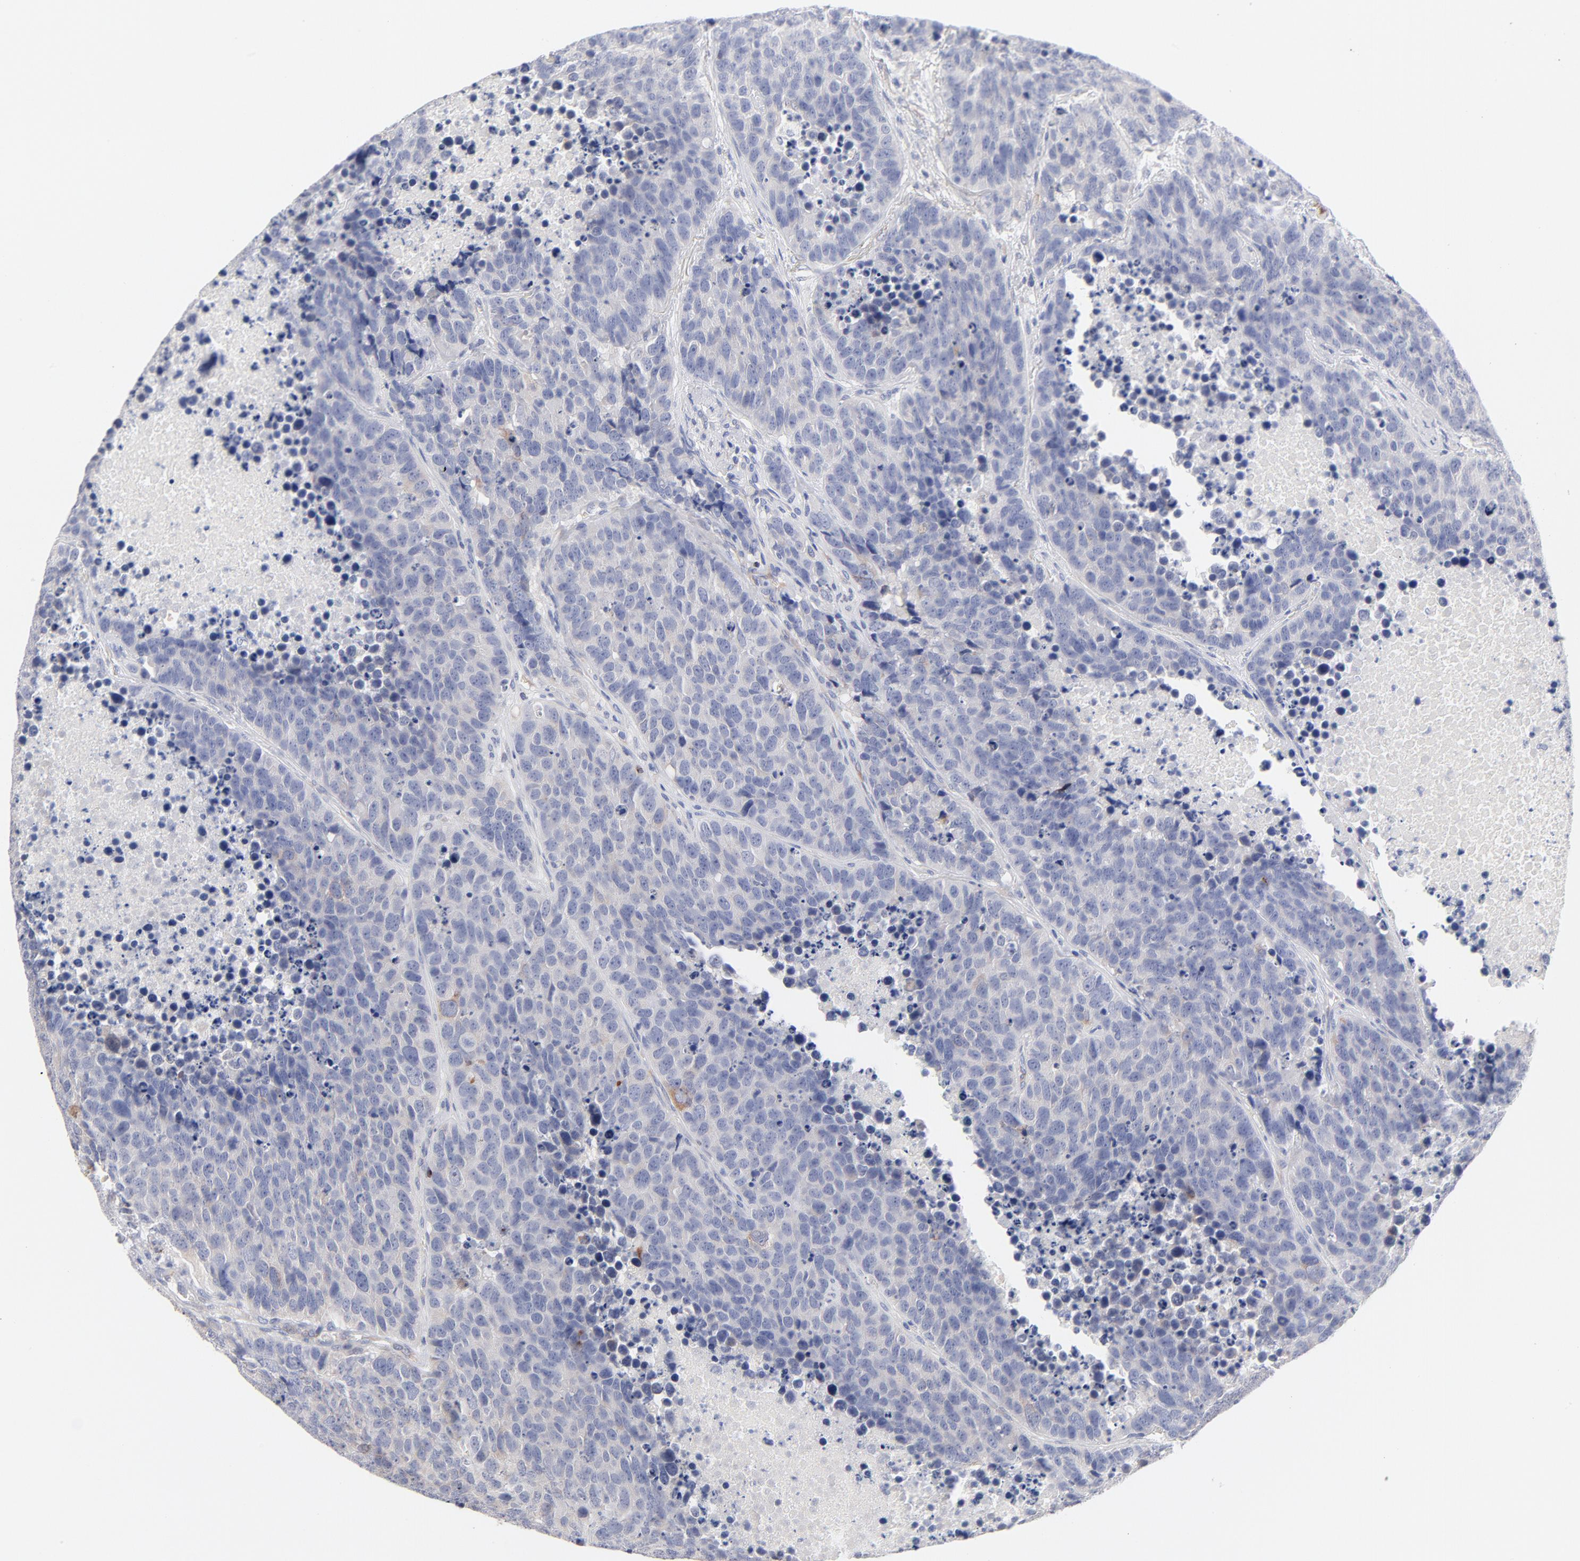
{"staining": {"intensity": "moderate", "quantity": "<25%", "location": "cytoplasmic/membranous"}, "tissue": "carcinoid", "cell_type": "Tumor cells", "image_type": "cancer", "snomed": [{"axis": "morphology", "description": "Carcinoid, malignant, NOS"}, {"axis": "topography", "description": "Lung"}], "caption": "Protein staining reveals moderate cytoplasmic/membranous positivity in approximately <25% of tumor cells in carcinoid.", "gene": "MID1", "patient": {"sex": "male", "age": 60}}